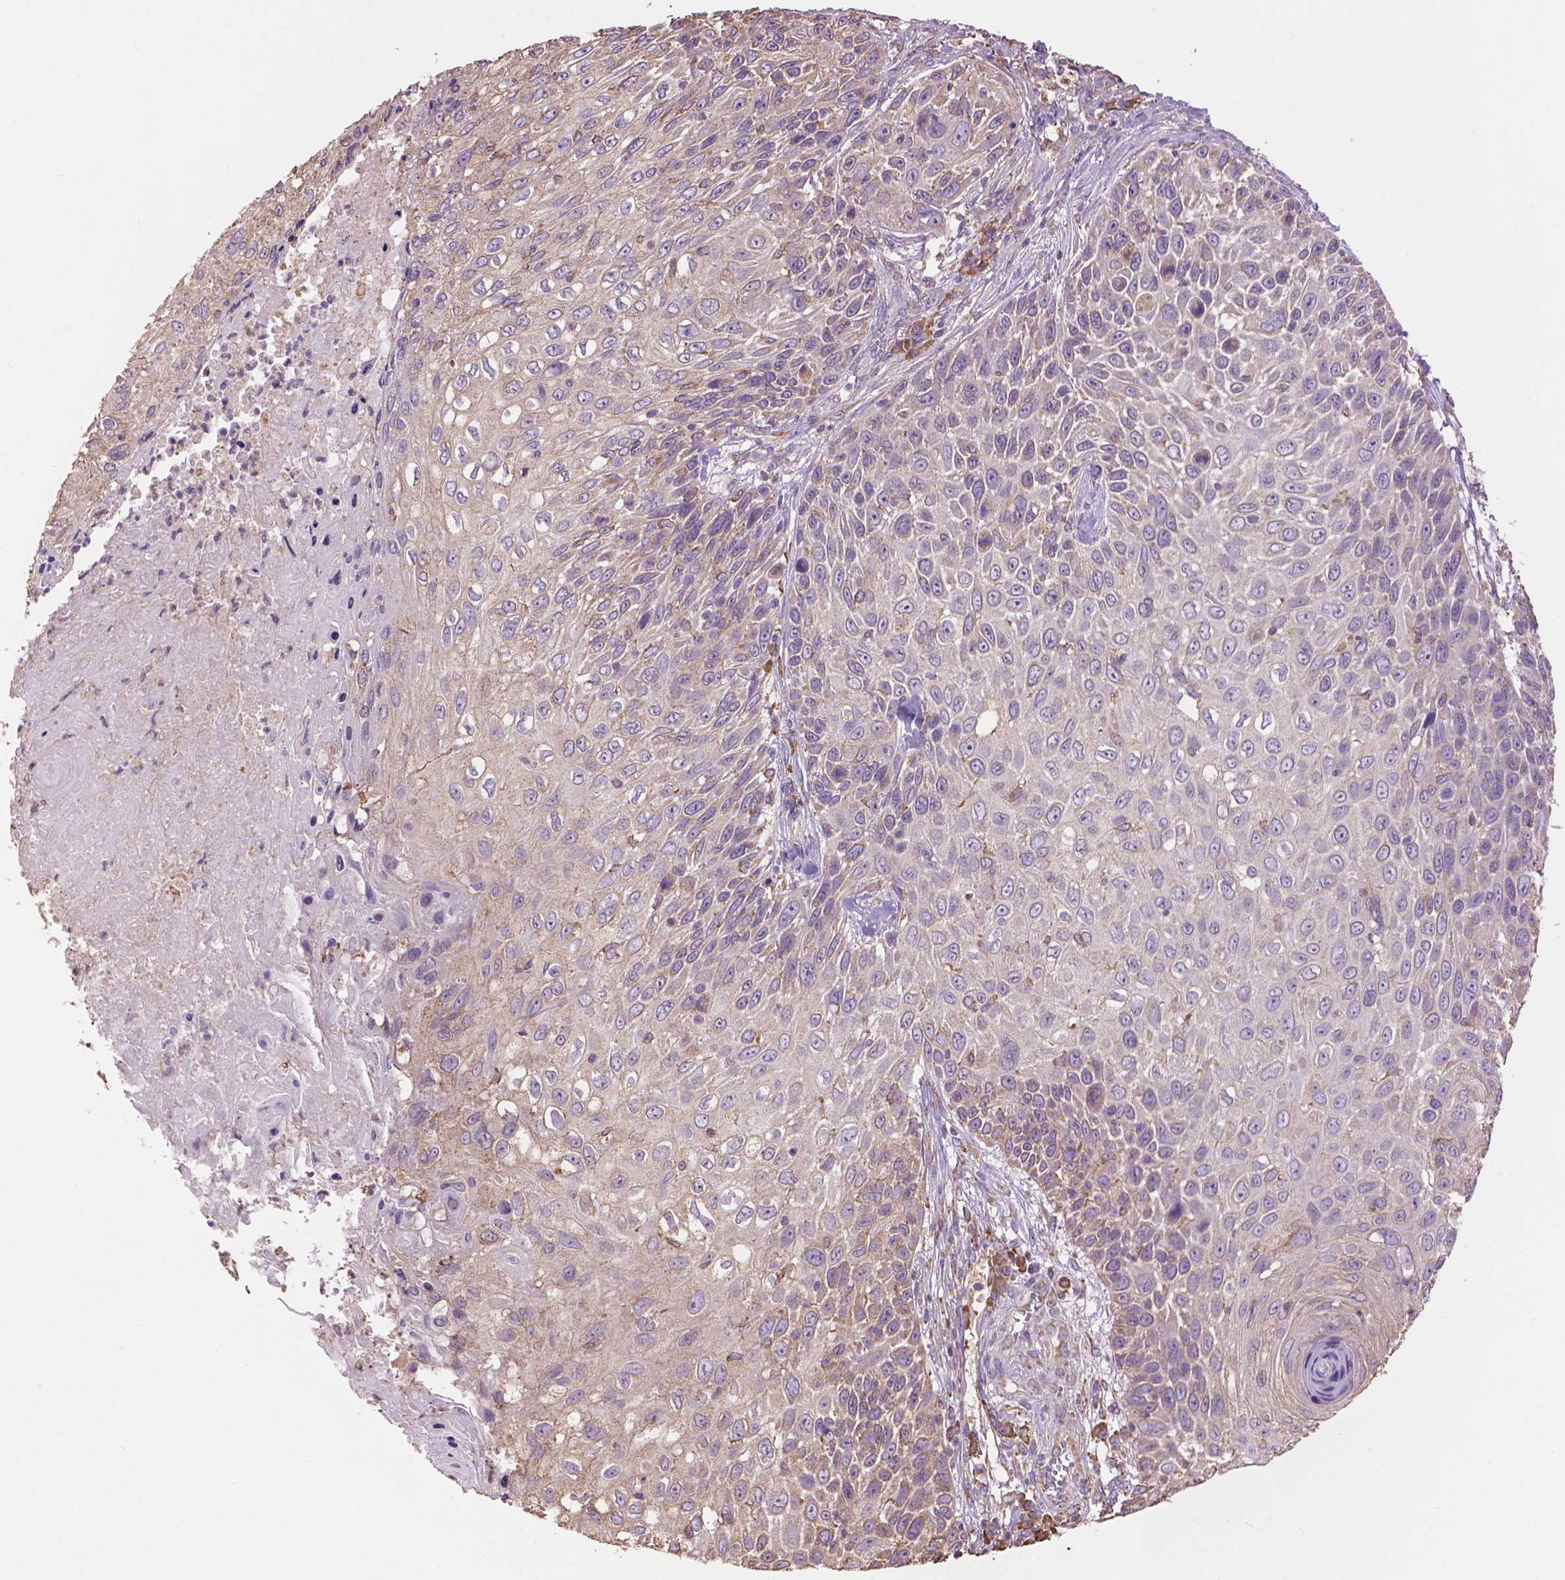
{"staining": {"intensity": "weak", "quantity": "25%-75%", "location": "cytoplasmic/membranous"}, "tissue": "skin cancer", "cell_type": "Tumor cells", "image_type": "cancer", "snomed": [{"axis": "morphology", "description": "Squamous cell carcinoma, NOS"}, {"axis": "topography", "description": "Skin"}], "caption": "Tumor cells show low levels of weak cytoplasmic/membranous staining in about 25%-75% of cells in skin squamous cell carcinoma.", "gene": "PPP2R5E", "patient": {"sex": "male", "age": 92}}